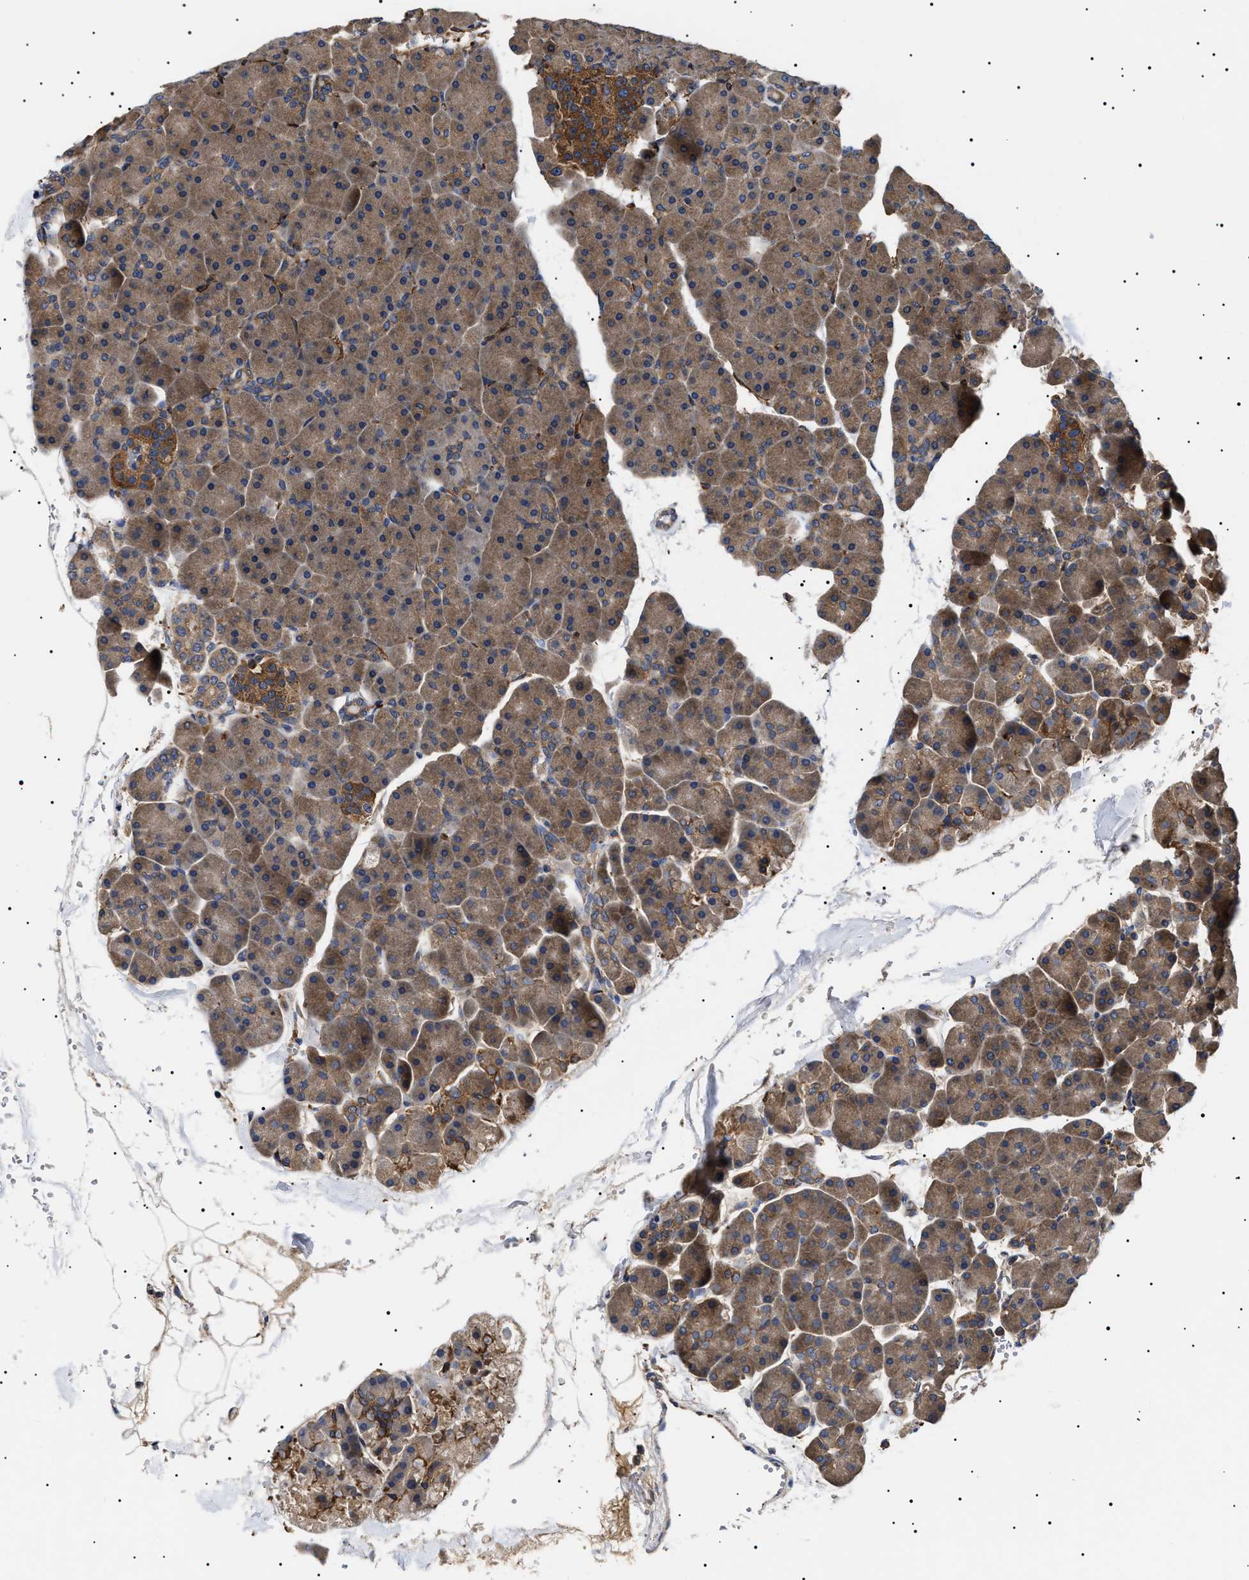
{"staining": {"intensity": "moderate", "quantity": ">75%", "location": "cytoplasmic/membranous"}, "tissue": "pancreas", "cell_type": "Exocrine glandular cells", "image_type": "normal", "snomed": [{"axis": "morphology", "description": "Normal tissue, NOS"}, {"axis": "topography", "description": "Pancreas"}], "caption": "IHC image of benign pancreas: pancreas stained using IHC reveals medium levels of moderate protein expression localized specifically in the cytoplasmic/membranous of exocrine glandular cells, appearing as a cytoplasmic/membranous brown color.", "gene": "TPP2", "patient": {"sex": "male", "age": 35}}